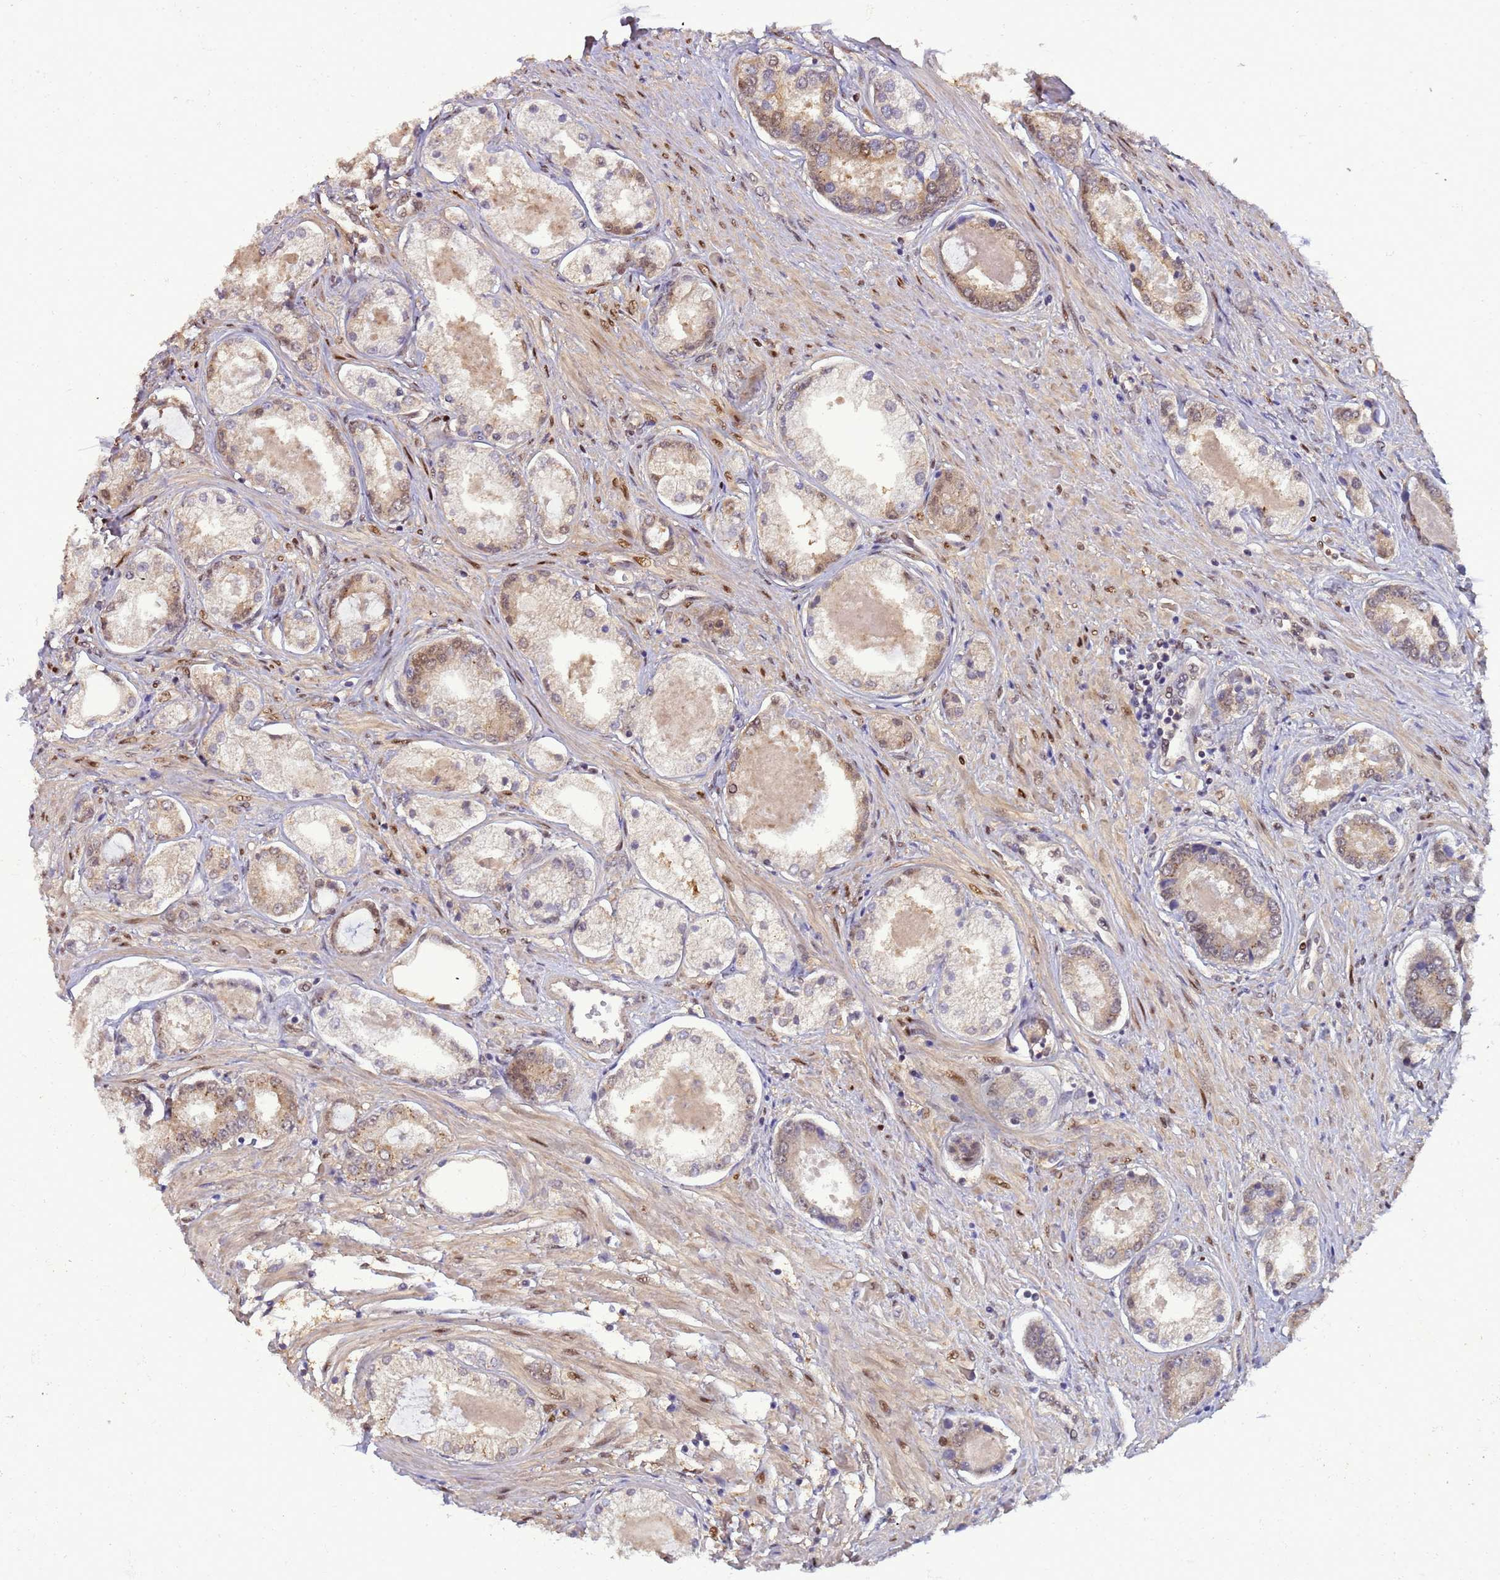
{"staining": {"intensity": "moderate", "quantity": "25%-75%", "location": "cytoplasmic/membranous,nuclear"}, "tissue": "prostate cancer", "cell_type": "Tumor cells", "image_type": "cancer", "snomed": [{"axis": "morphology", "description": "Adenocarcinoma, Low grade"}, {"axis": "topography", "description": "Prostate"}], "caption": "IHC (DAB (3,3'-diaminobenzidine)) staining of prostate cancer reveals moderate cytoplasmic/membranous and nuclear protein positivity in about 25%-75% of tumor cells.", "gene": "ZBTB5", "patient": {"sex": "male", "age": 68}}